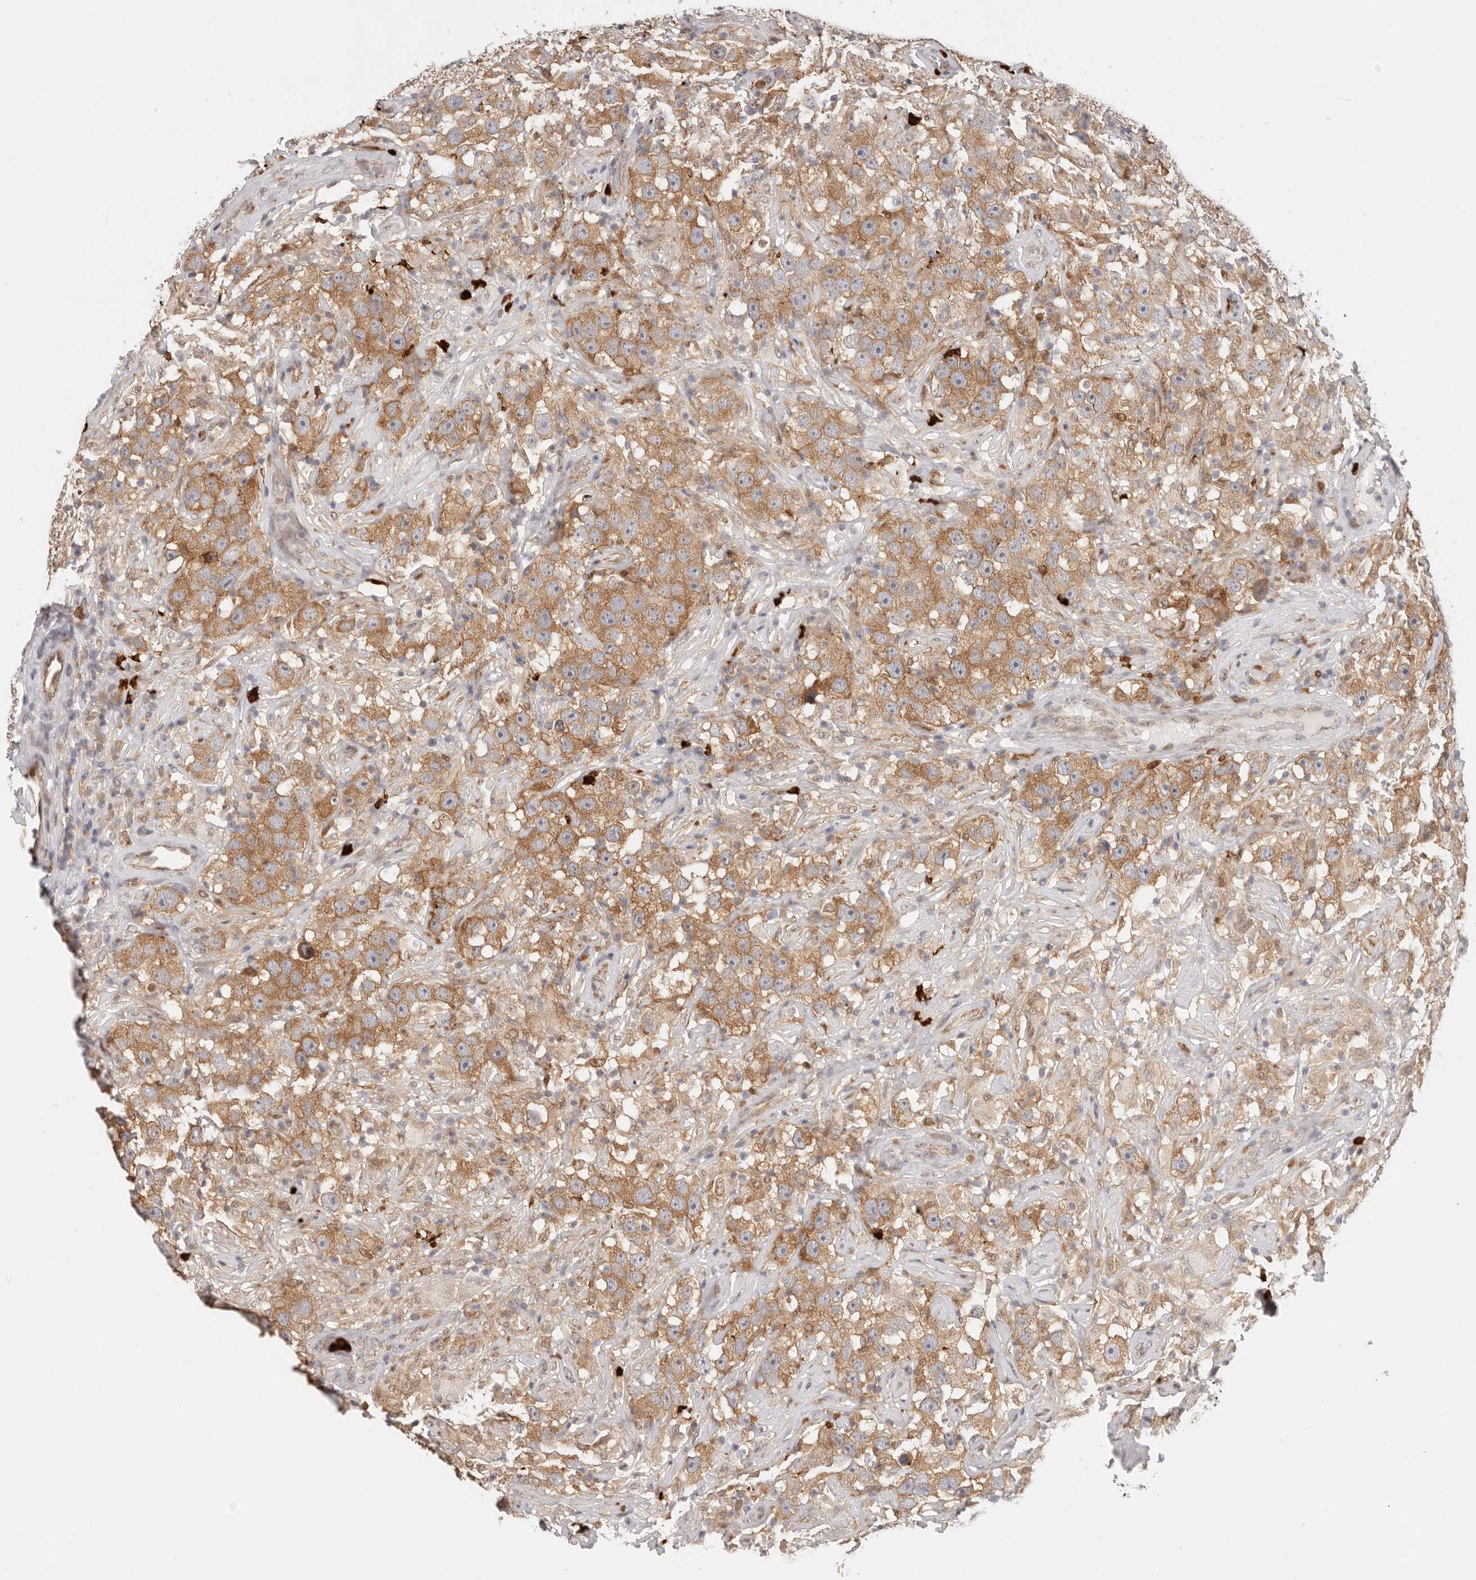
{"staining": {"intensity": "moderate", "quantity": ">75%", "location": "cytoplasmic/membranous"}, "tissue": "testis cancer", "cell_type": "Tumor cells", "image_type": "cancer", "snomed": [{"axis": "morphology", "description": "Seminoma, NOS"}, {"axis": "topography", "description": "Testis"}], "caption": "Human seminoma (testis) stained with a brown dye displays moderate cytoplasmic/membranous positive positivity in approximately >75% of tumor cells.", "gene": "AFDN", "patient": {"sex": "male", "age": 49}}